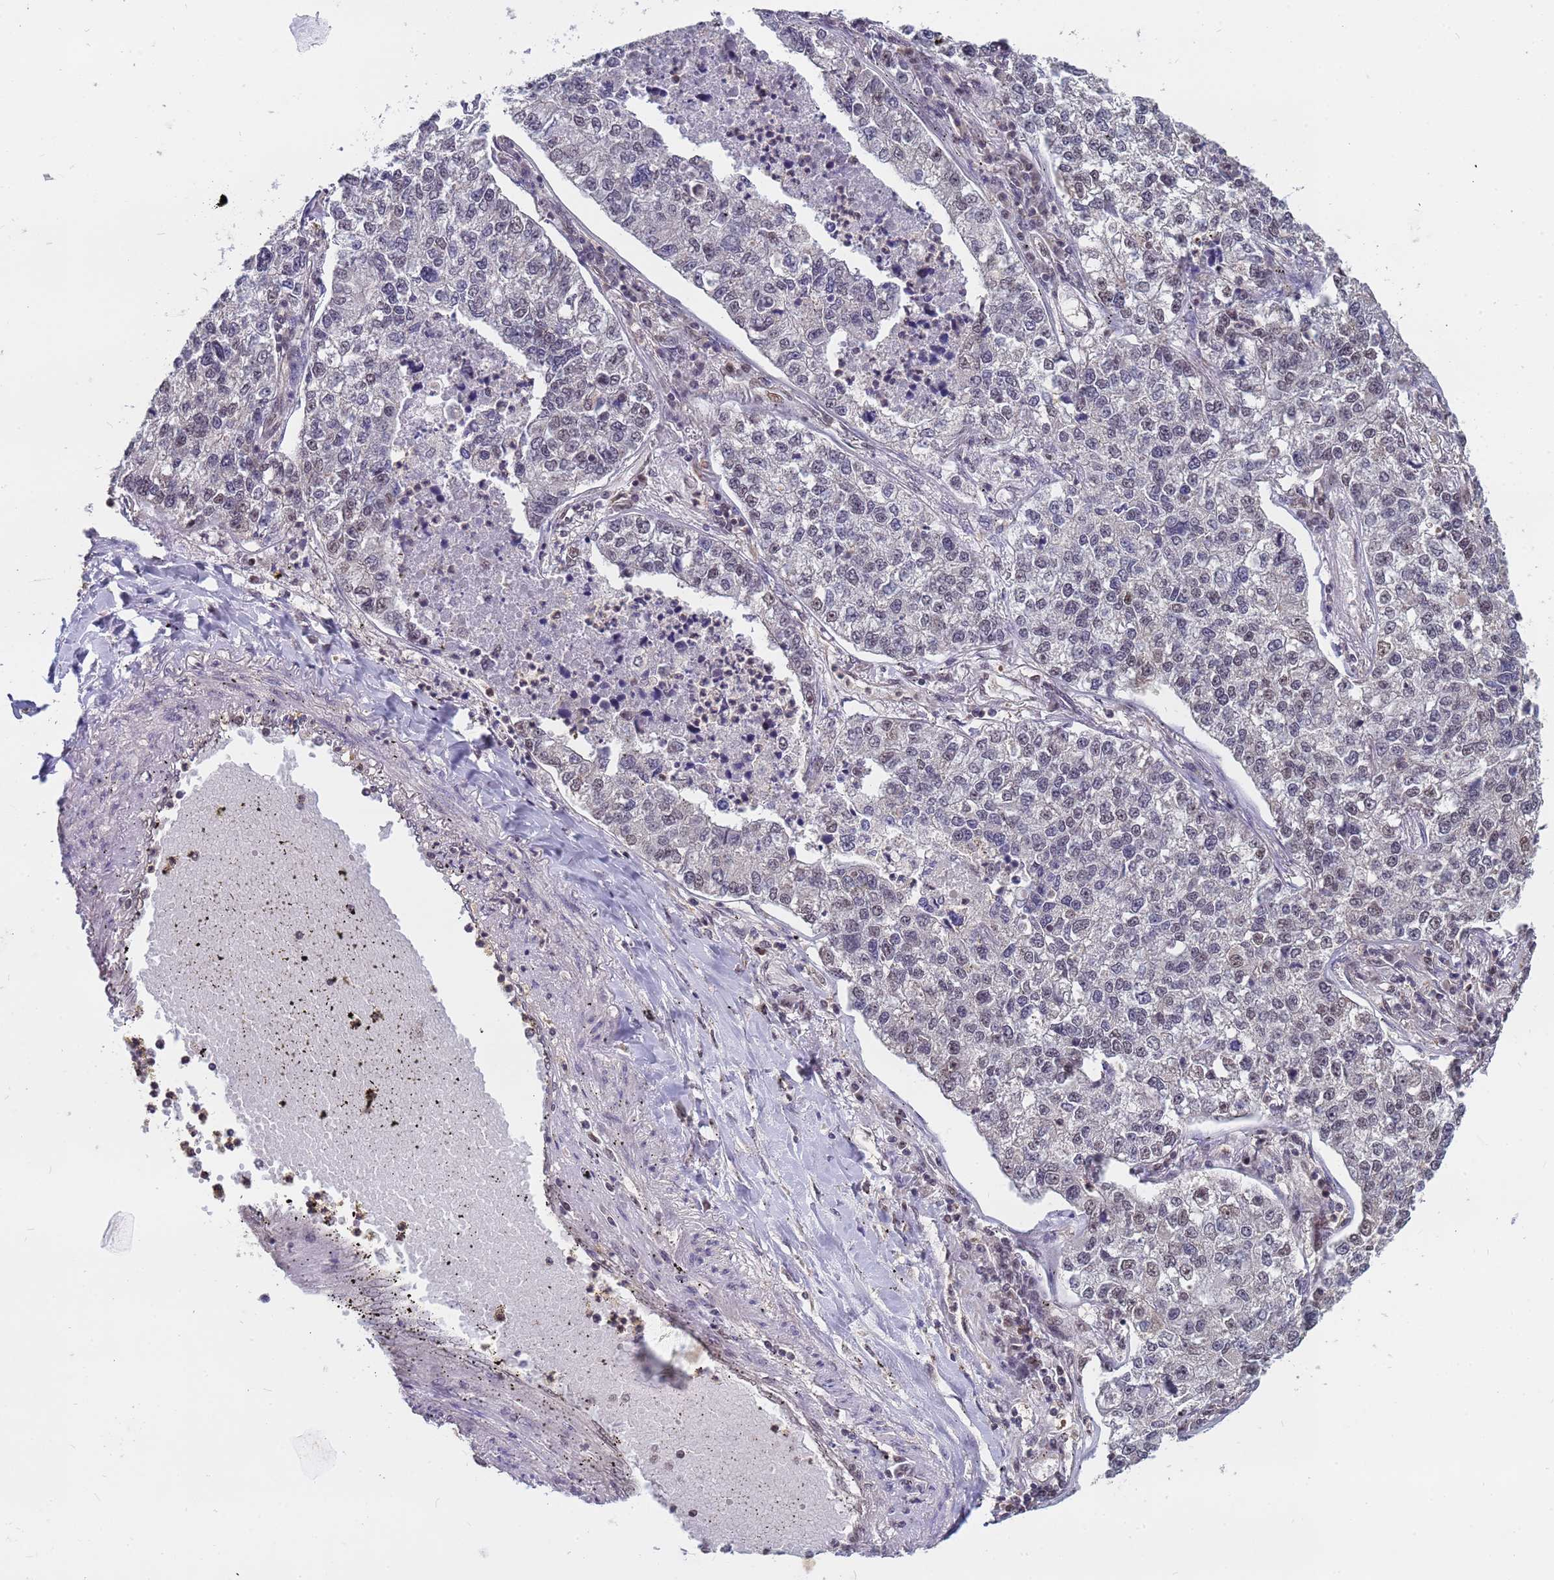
{"staining": {"intensity": "negative", "quantity": "none", "location": "none"}, "tissue": "lung cancer", "cell_type": "Tumor cells", "image_type": "cancer", "snomed": [{"axis": "morphology", "description": "Adenocarcinoma, NOS"}, {"axis": "topography", "description": "Lung"}], "caption": "This is a micrograph of immunohistochemistry (IHC) staining of lung cancer, which shows no positivity in tumor cells.", "gene": "DENND2B", "patient": {"sex": "male", "age": 49}}